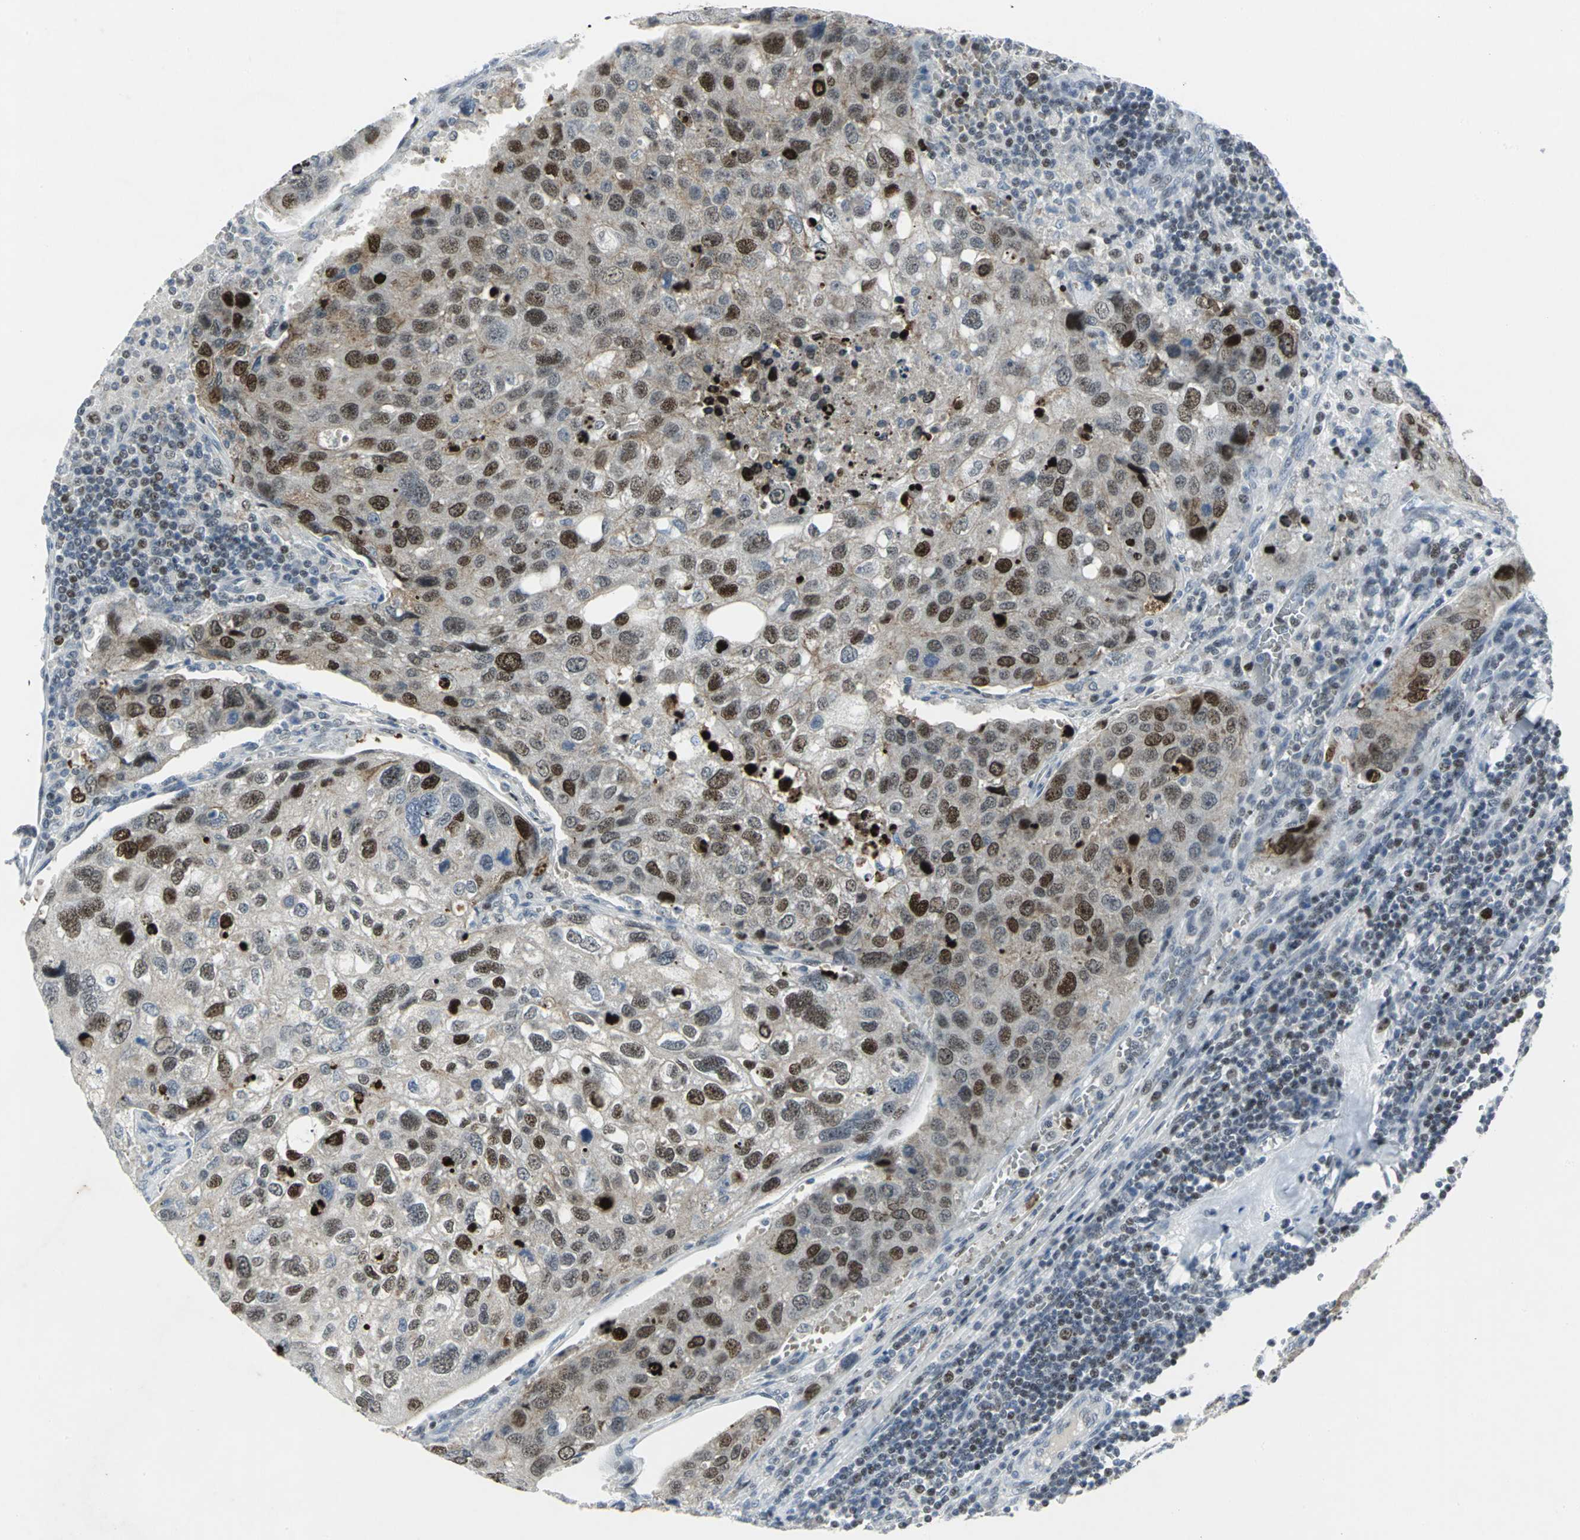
{"staining": {"intensity": "strong", "quantity": "25%-75%", "location": "nuclear"}, "tissue": "urothelial cancer", "cell_type": "Tumor cells", "image_type": "cancer", "snomed": [{"axis": "morphology", "description": "Urothelial carcinoma, High grade"}, {"axis": "topography", "description": "Lymph node"}, {"axis": "topography", "description": "Urinary bladder"}], "caption": "Urothelial cancer tissue exhibits strong nuclear expression in about 25%-75% of tumor cells, visualized by immunohistochemistry.", "gene": "RPA1", "patient": {"sex": "male", "age": 51}}